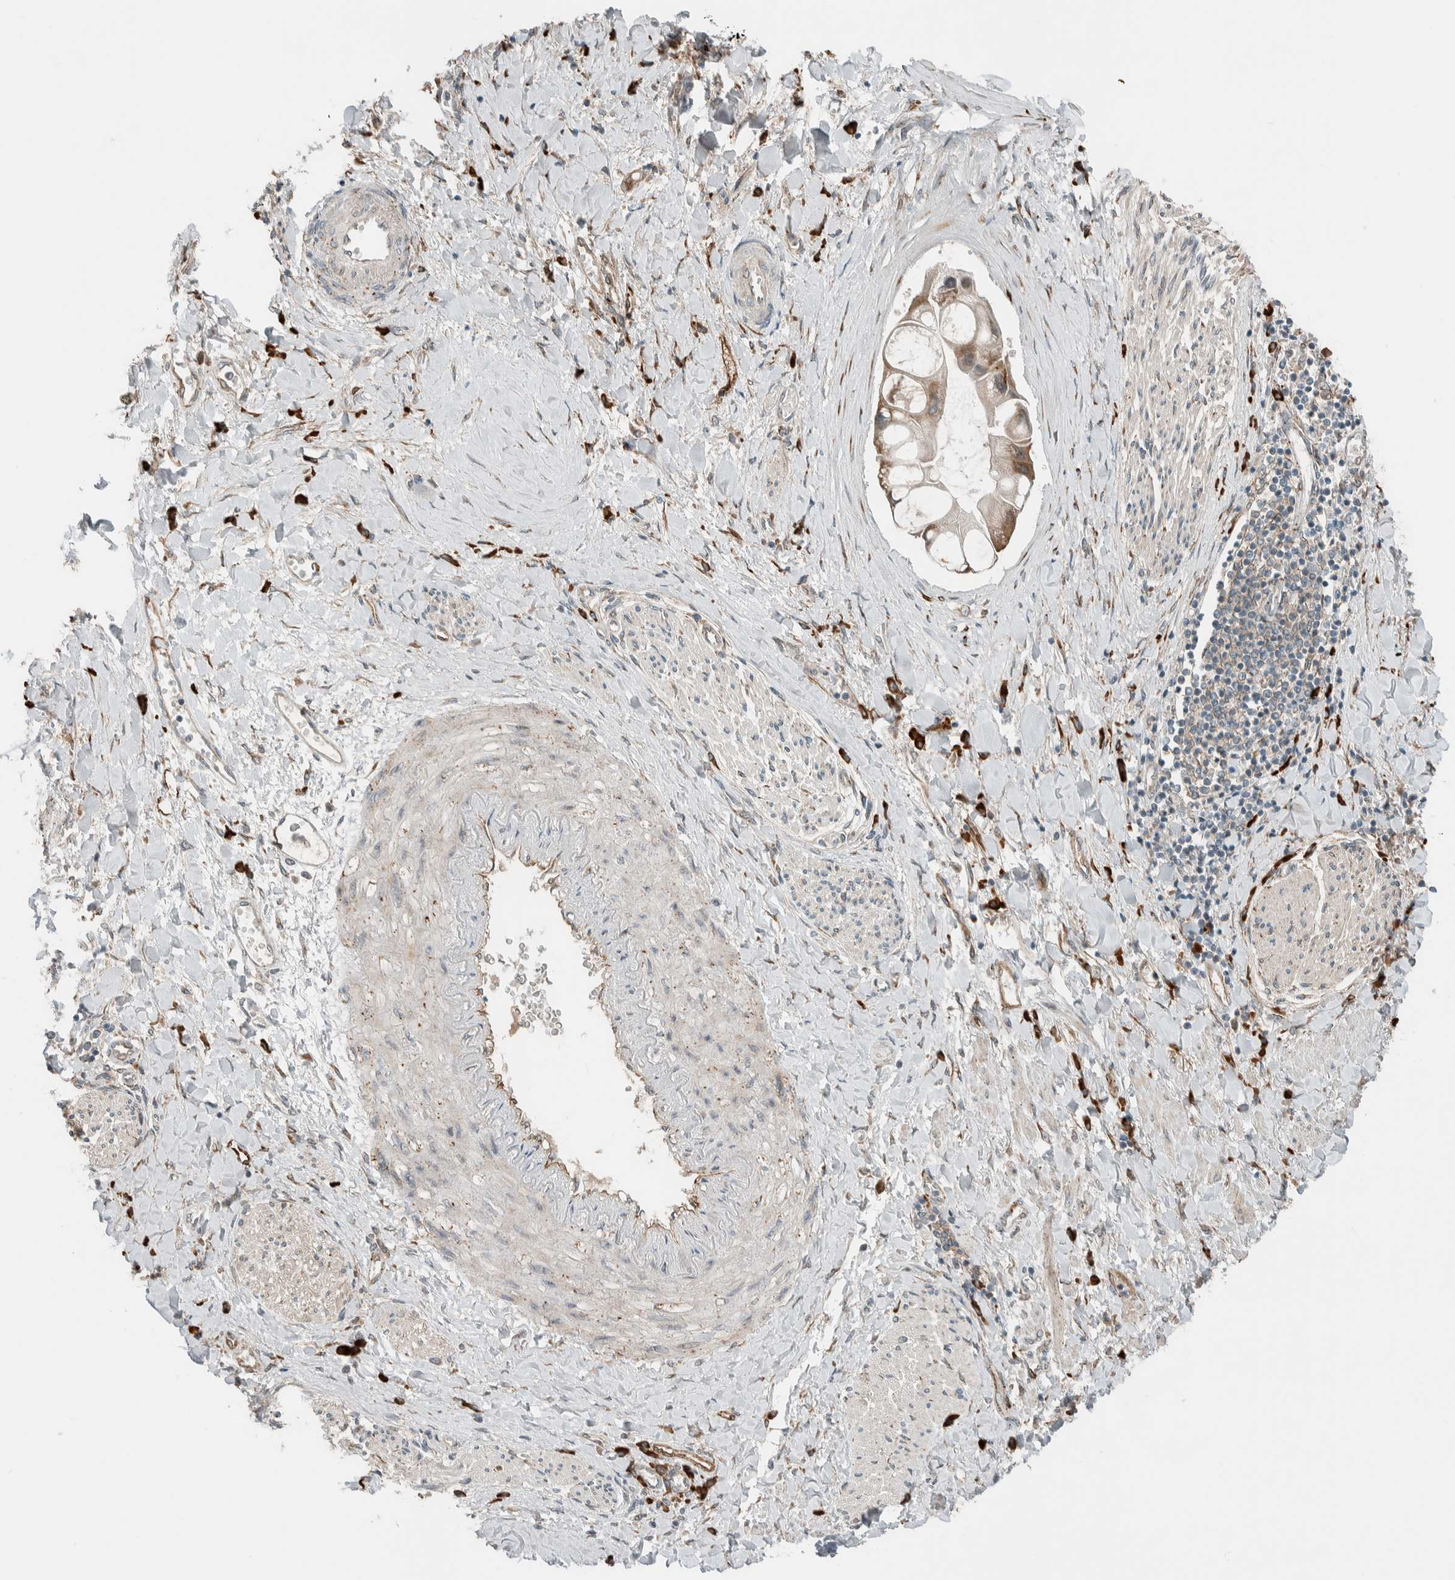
{"staining": {"intensity": "moderate", "quantity": ">75%", "location": "cytoplasmic/membranous"}, "tissue": "liver cancer", "cell_type": "Tumor cells", "image_type": "cancer", "snomed": [{"axis": "morphology", "description": "Cholangiocarcinoma"}, {"axis": "topography", "description": "Liver"}], "caption": "Brown immunohistochemical staining in human liver cancer shows moderate cytoplasmic/membranous staining in about >75% of tumor cells. (Stains: DAB (3,3'-diaminobenzidine) in brown, nuclei in blue, Microscopy: brightfield microscopy at high magnification).", "gene": "CTBP2", "patient": {"sex": "male", "age": 50}}